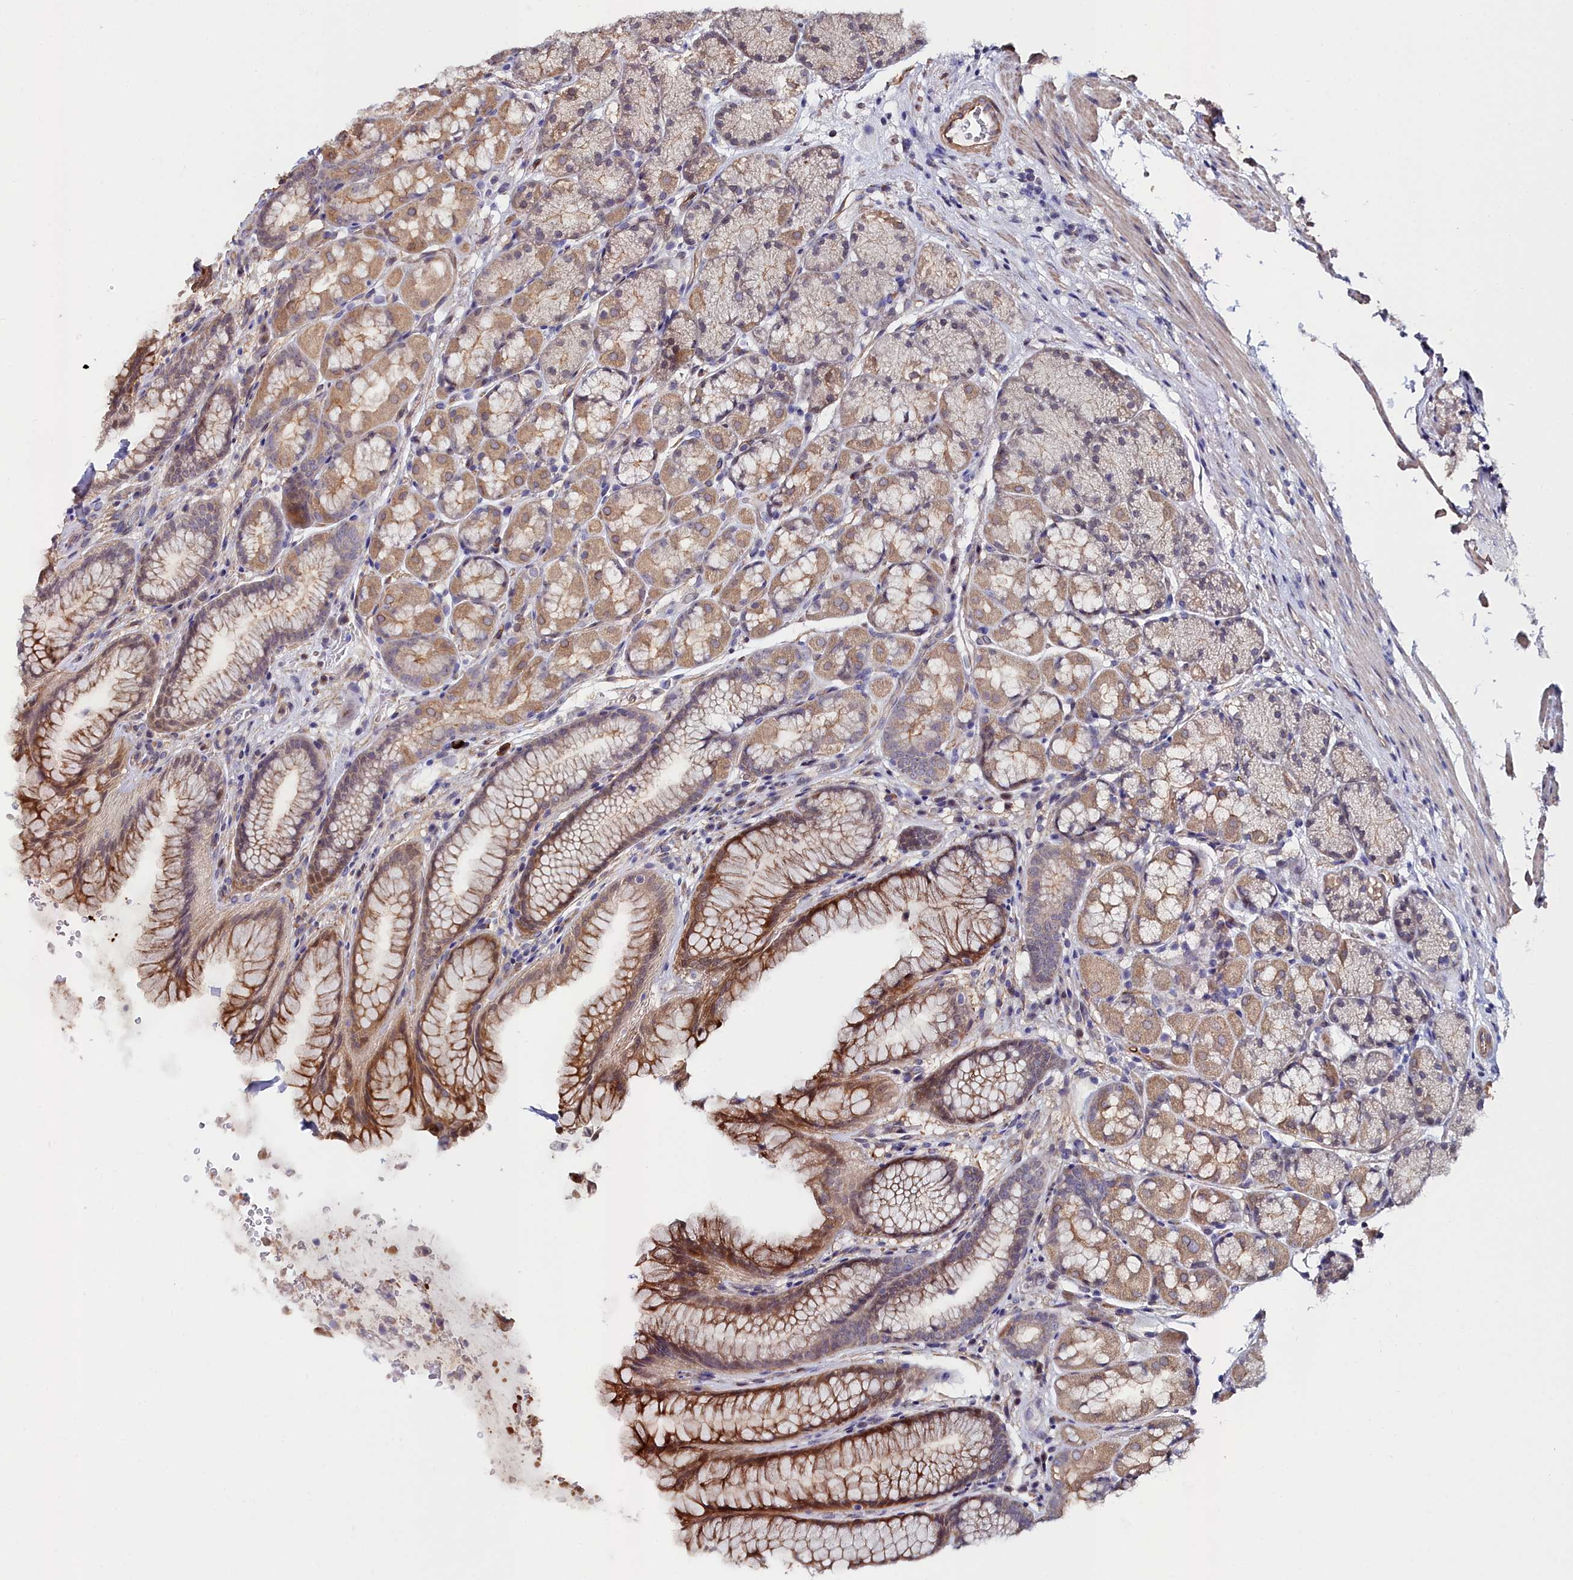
{"staining": {"intensity": "moderate", "quantity": "25%-75%", "location": "cytoplasmic/membranous"}, "tissue": "stomach", "cell_type": "Glandular cells", "image_type": "normal", "snomed": [{"axis": "morphology", "description": "Normal tissue, NOS"}, {"axis": "topography", "description": "Stomach"}], "caption": "Stomach stained with DAB IHC displays medium levels of moderate cytoplasmic/membranous staining in approximately 25%-75% of glandular cells. (DAB IHC with brightfield microscopy, high magnification).", "gene": "C4orf19", "patient": {"sex": "male", "age": 63}}